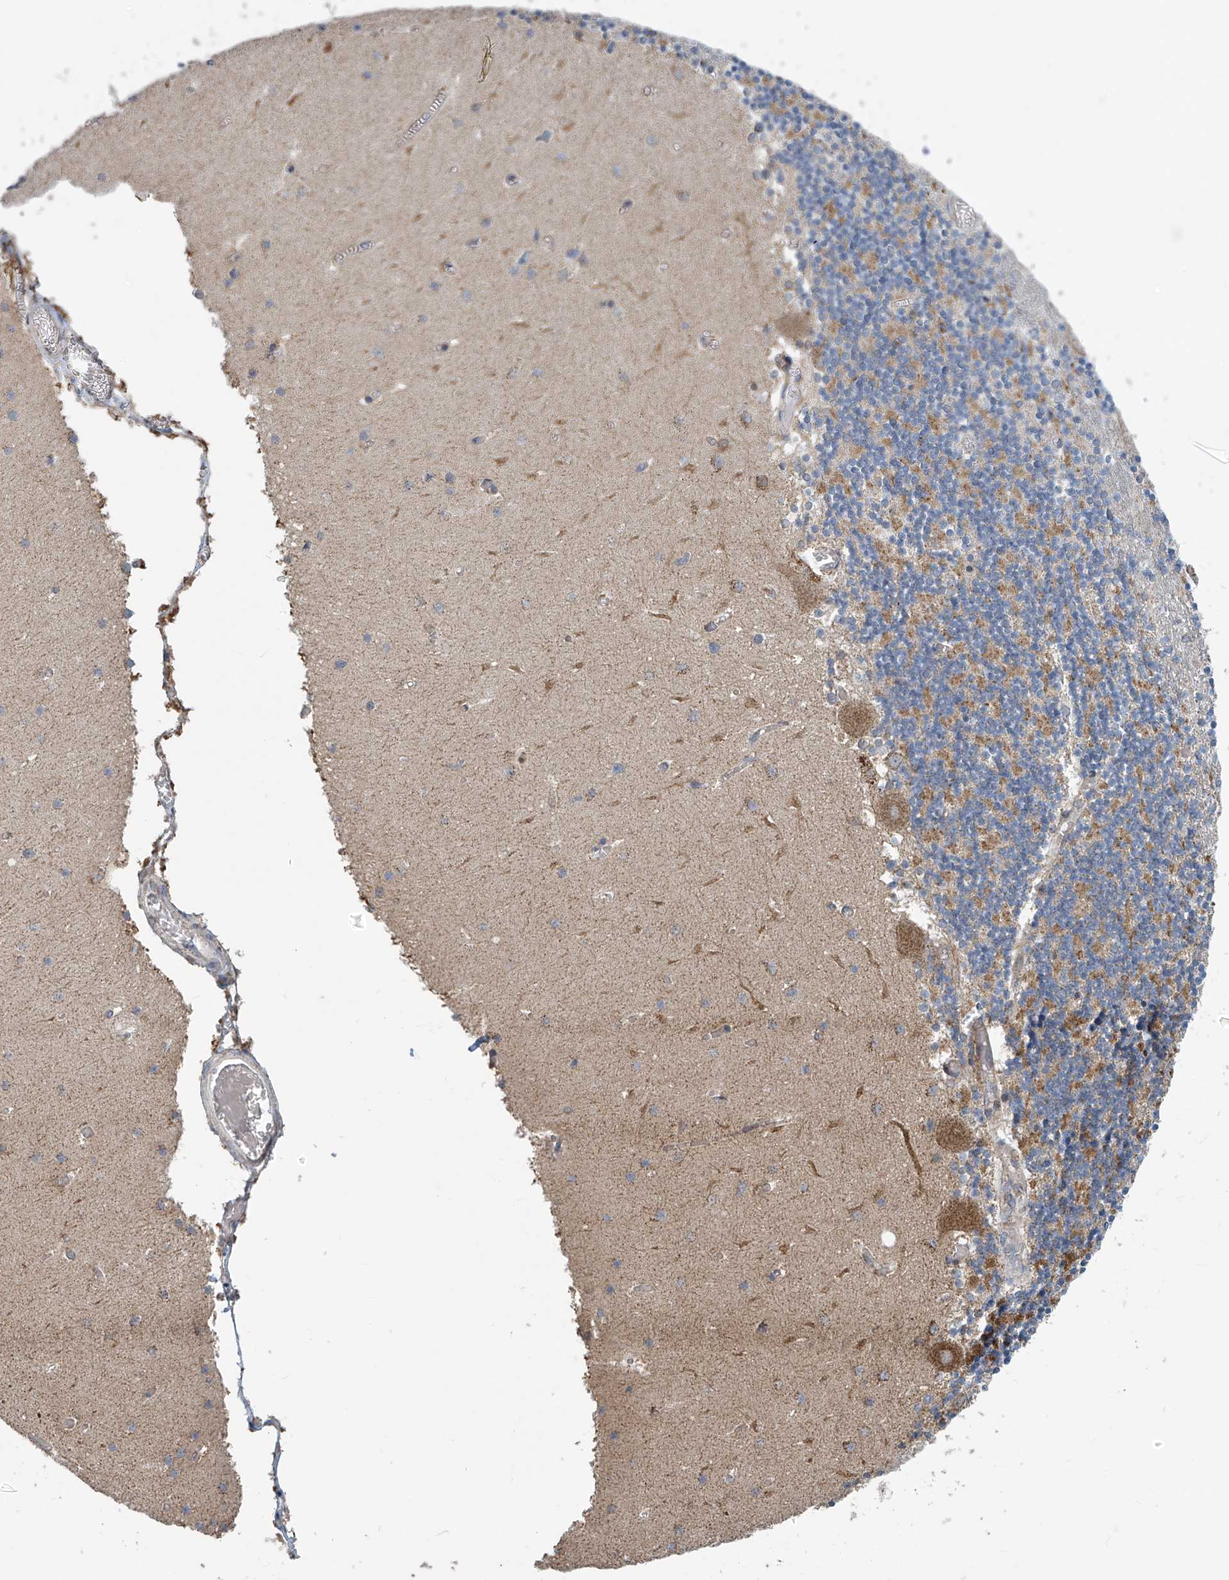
{"staining": {"intensity": "strong", "quantity": "25%-75%", "location": "cytoplasmic/membranous"}, "tissue": "cerebellum", "cell_type": "Cells in granular layer", "image_type": "normal", "snomed": [{"axis": "morphology", "description": "Normal tissue, NOS"}, {"axis": "topography", "description": "Cerebellum"}], "caption": "This is a micrograph of immunohistochemistry (IHC) staining of unremarkable cerebellum, which shows strong staining in the cytoplasmic/membranous of cells in granular layer.", "gene": "COMMD1", "patient": {"sex": "female", "age": 28}}